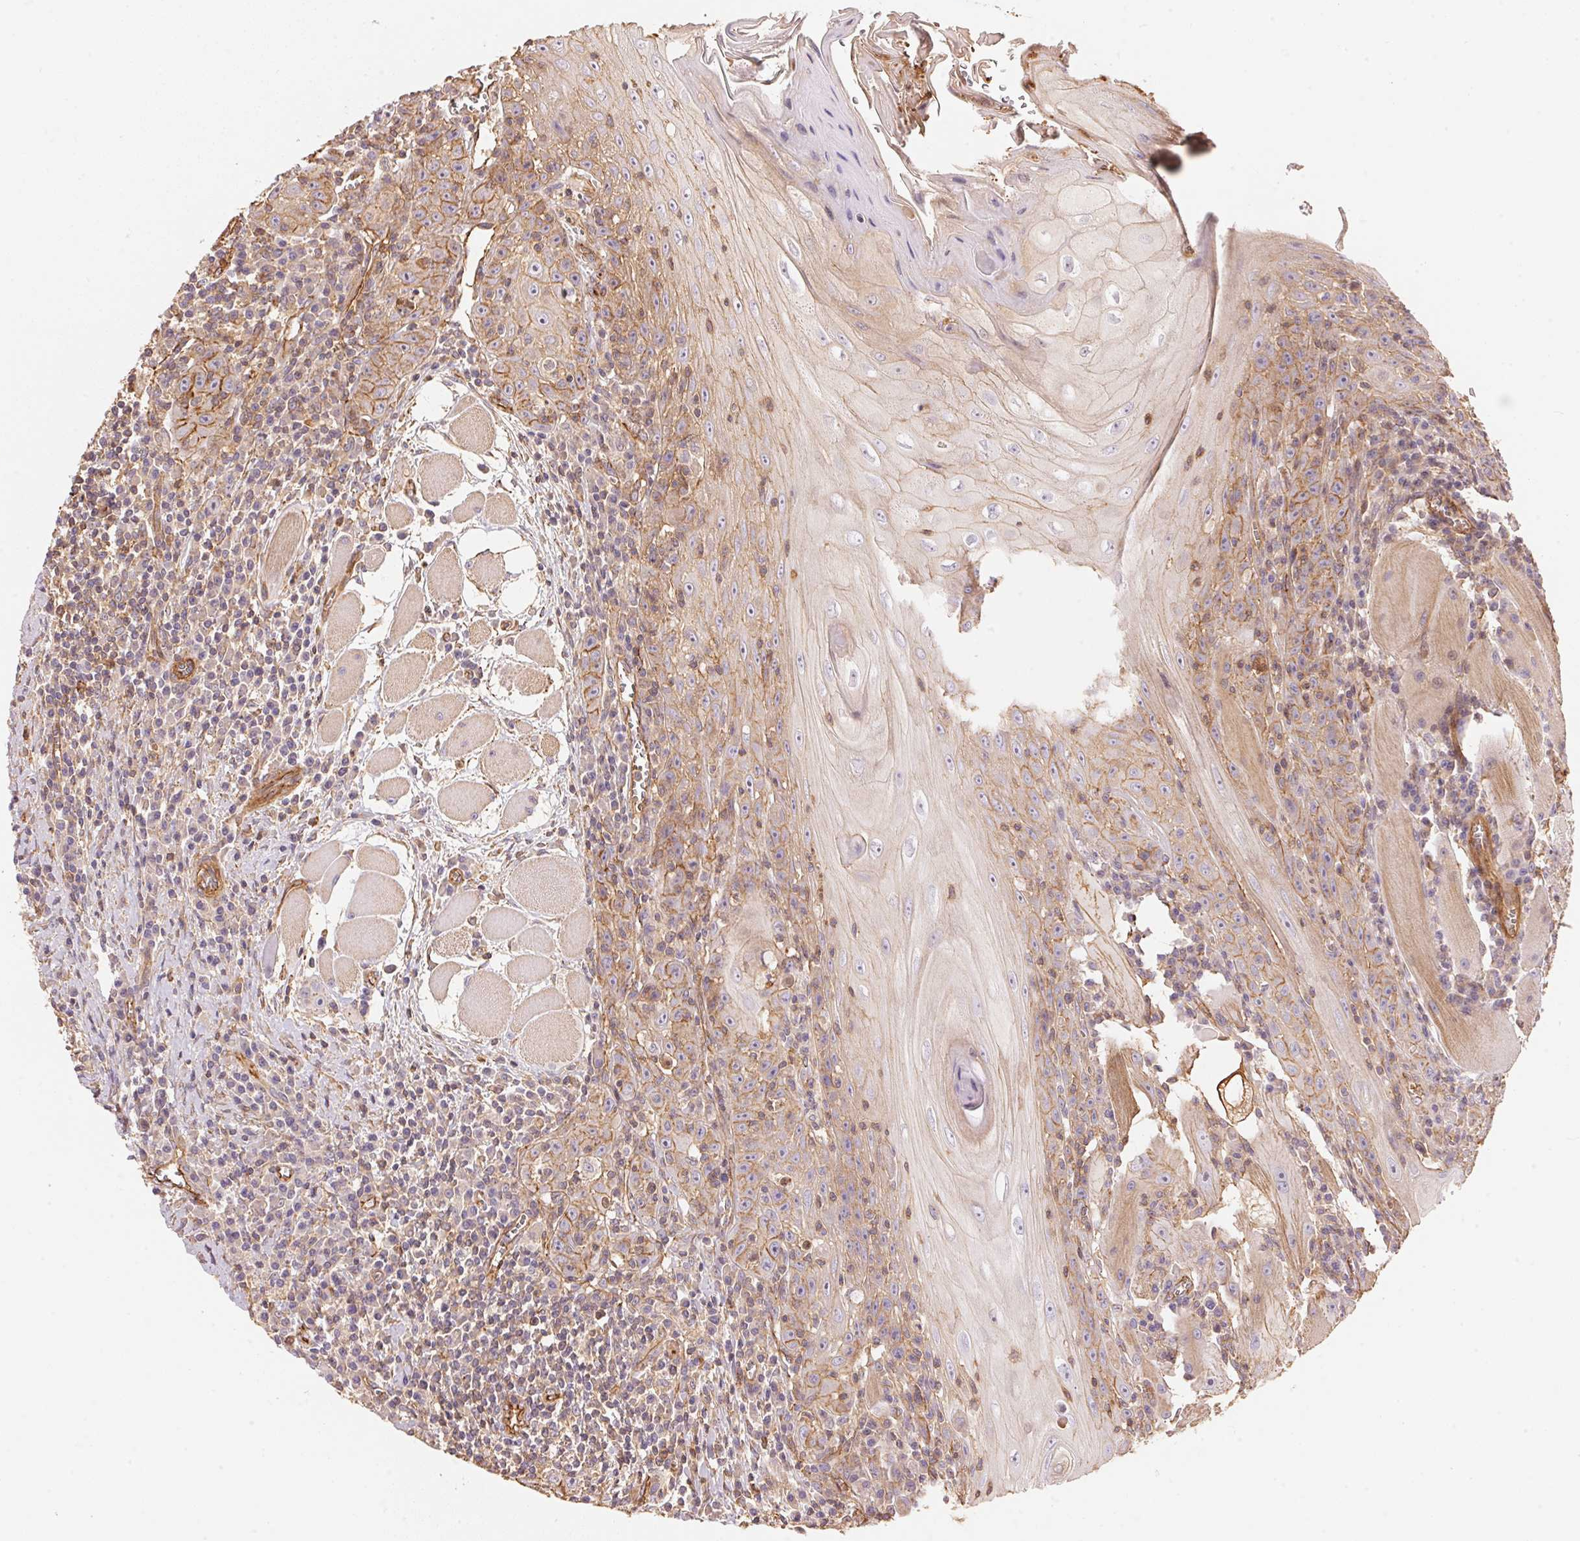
{"staining": {"intensity": "moderate", "quantity": "25%-75%", "location": "cytoplasmic/membranous"}, "tissue": "head and neck cancer", "cell_type": "Tumor cells", "image_type": "cancer", "snomed": [{"axis": "morphology", "description": "Normal tissue, NOS"}, {"axis": "morphology", "description": "Squamous cell carcinoma, NOS"}, {"axis": "topography", "description": "Oral tissue"}, {"axis": "topography", "description": "Head-Neck"}], "caption": "The micrograph reveals staining of head and neck squamous cell carcinoma, revealing moderate cytoplasmic/membranous protein staining (brown color) within tumor cells.", "gene": "FRAS1", "patient": {"sex": "male", "age": 52}}